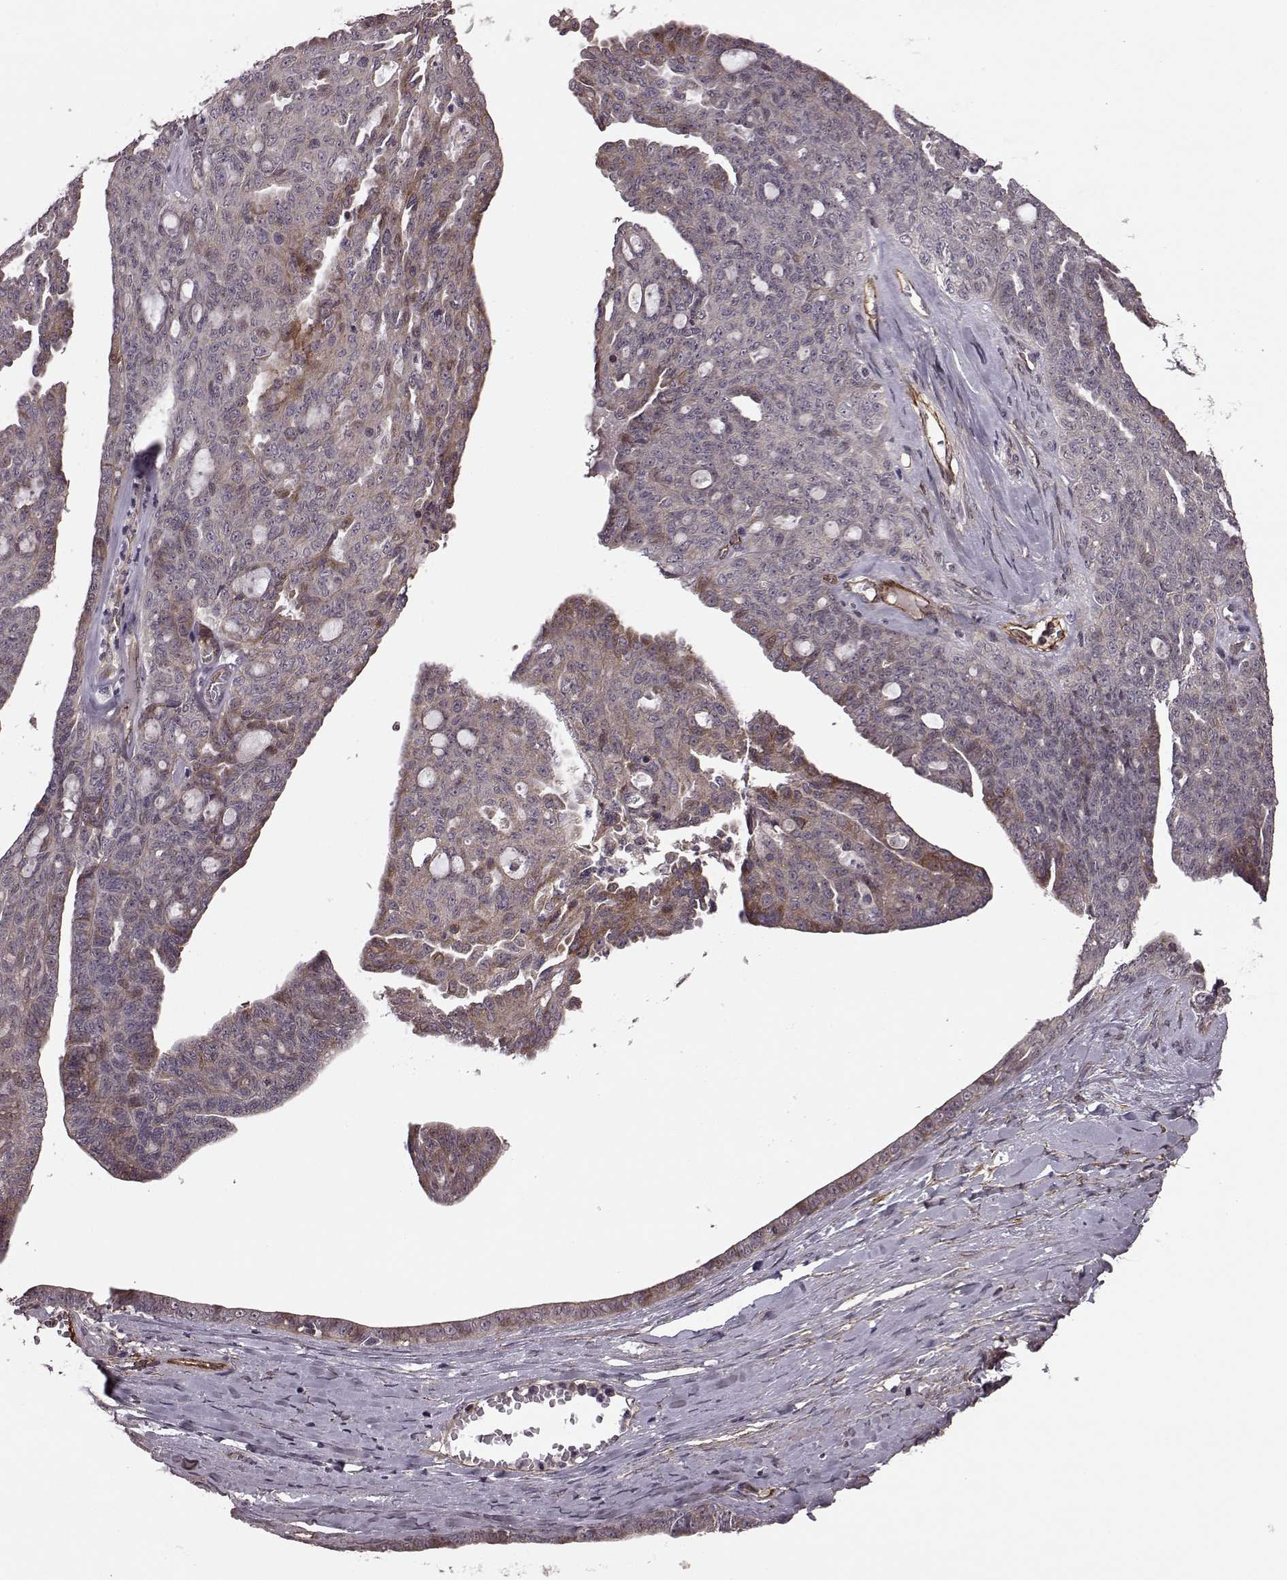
{"staining": {"intensity": "moderate", "quantity": "25%-75%", "location": "cytoplasmic/membranous"}, "tissue": "ovarian cancer", "cell_type": "Tumor cells", "image_type": "cancer", "snomed": [{"axis": "morphology", "description": "Cystadenocarcinoma, serous, NOS"}, {"axis": "topography", "description": "Ovary"}], "caption": "About 25%-75% of tumor cells in ovarian cancer reveal moderate cytoplasmic/membranous protein positivity as visualized by brown immunohistochemical staining.", "gene": "SYNPO", "patient": {"sex": "female", "age": 71}}